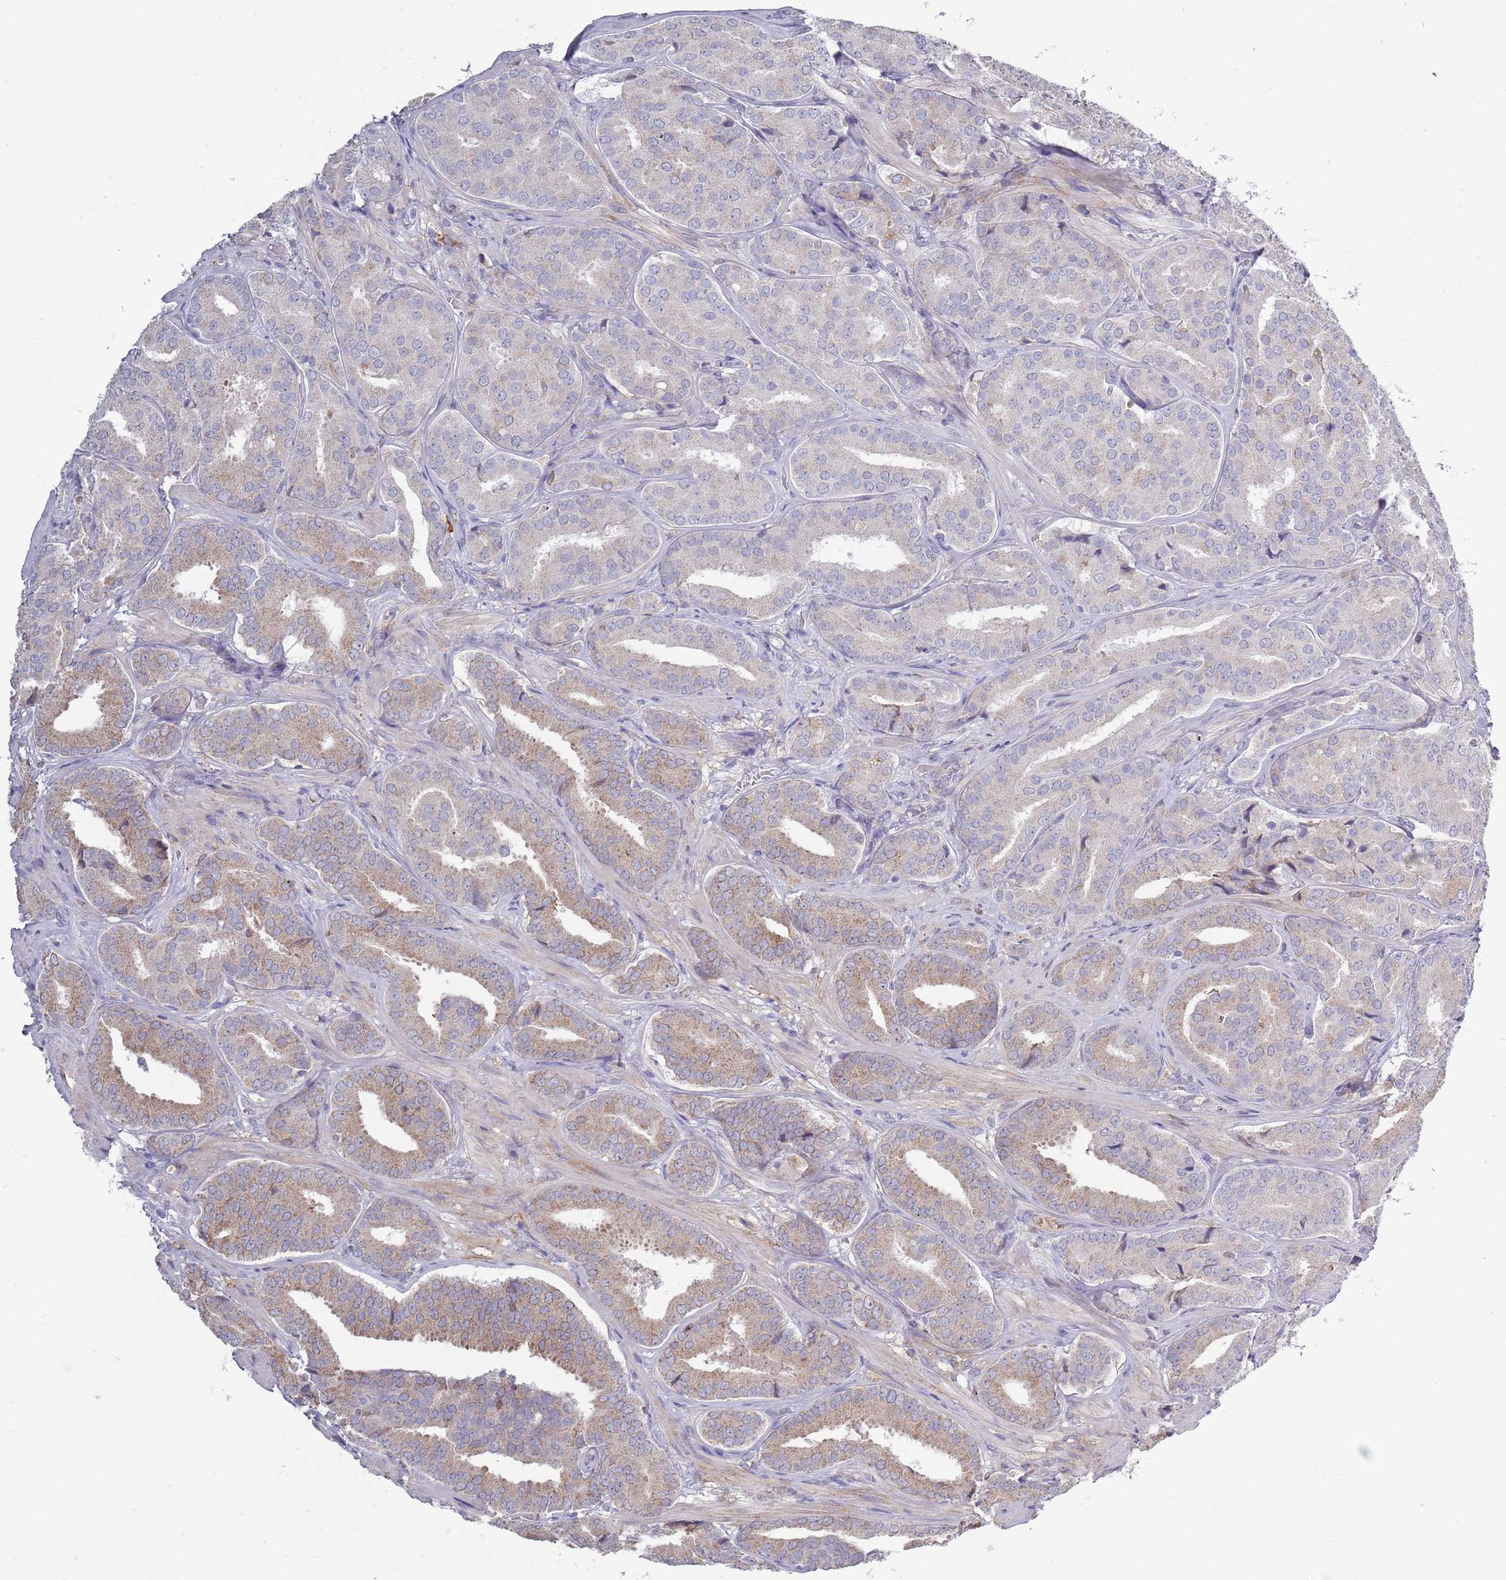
{"staining": {"intensity": "weak", "quantity": "25%-75%", "location": "cytoplasmic/membranous"}, "tissue": "prostate cancer", "cell_type": "Tumor cells", "image_type": "cancer", "snomed": [{"axis": "morphology", "description": "Adenocarcinoma, High grade"}, {"axis": "topography", "description": "Prostate"}], "caption": "Tumor cells demonstrate low levels of weak cytoplasmic/membranous staining in about 25%-75% of cells in human prostate high-grade adenocarcinoma.", "gene": "ACSBG1", "patient": {"sex": "male", "age": 63}}